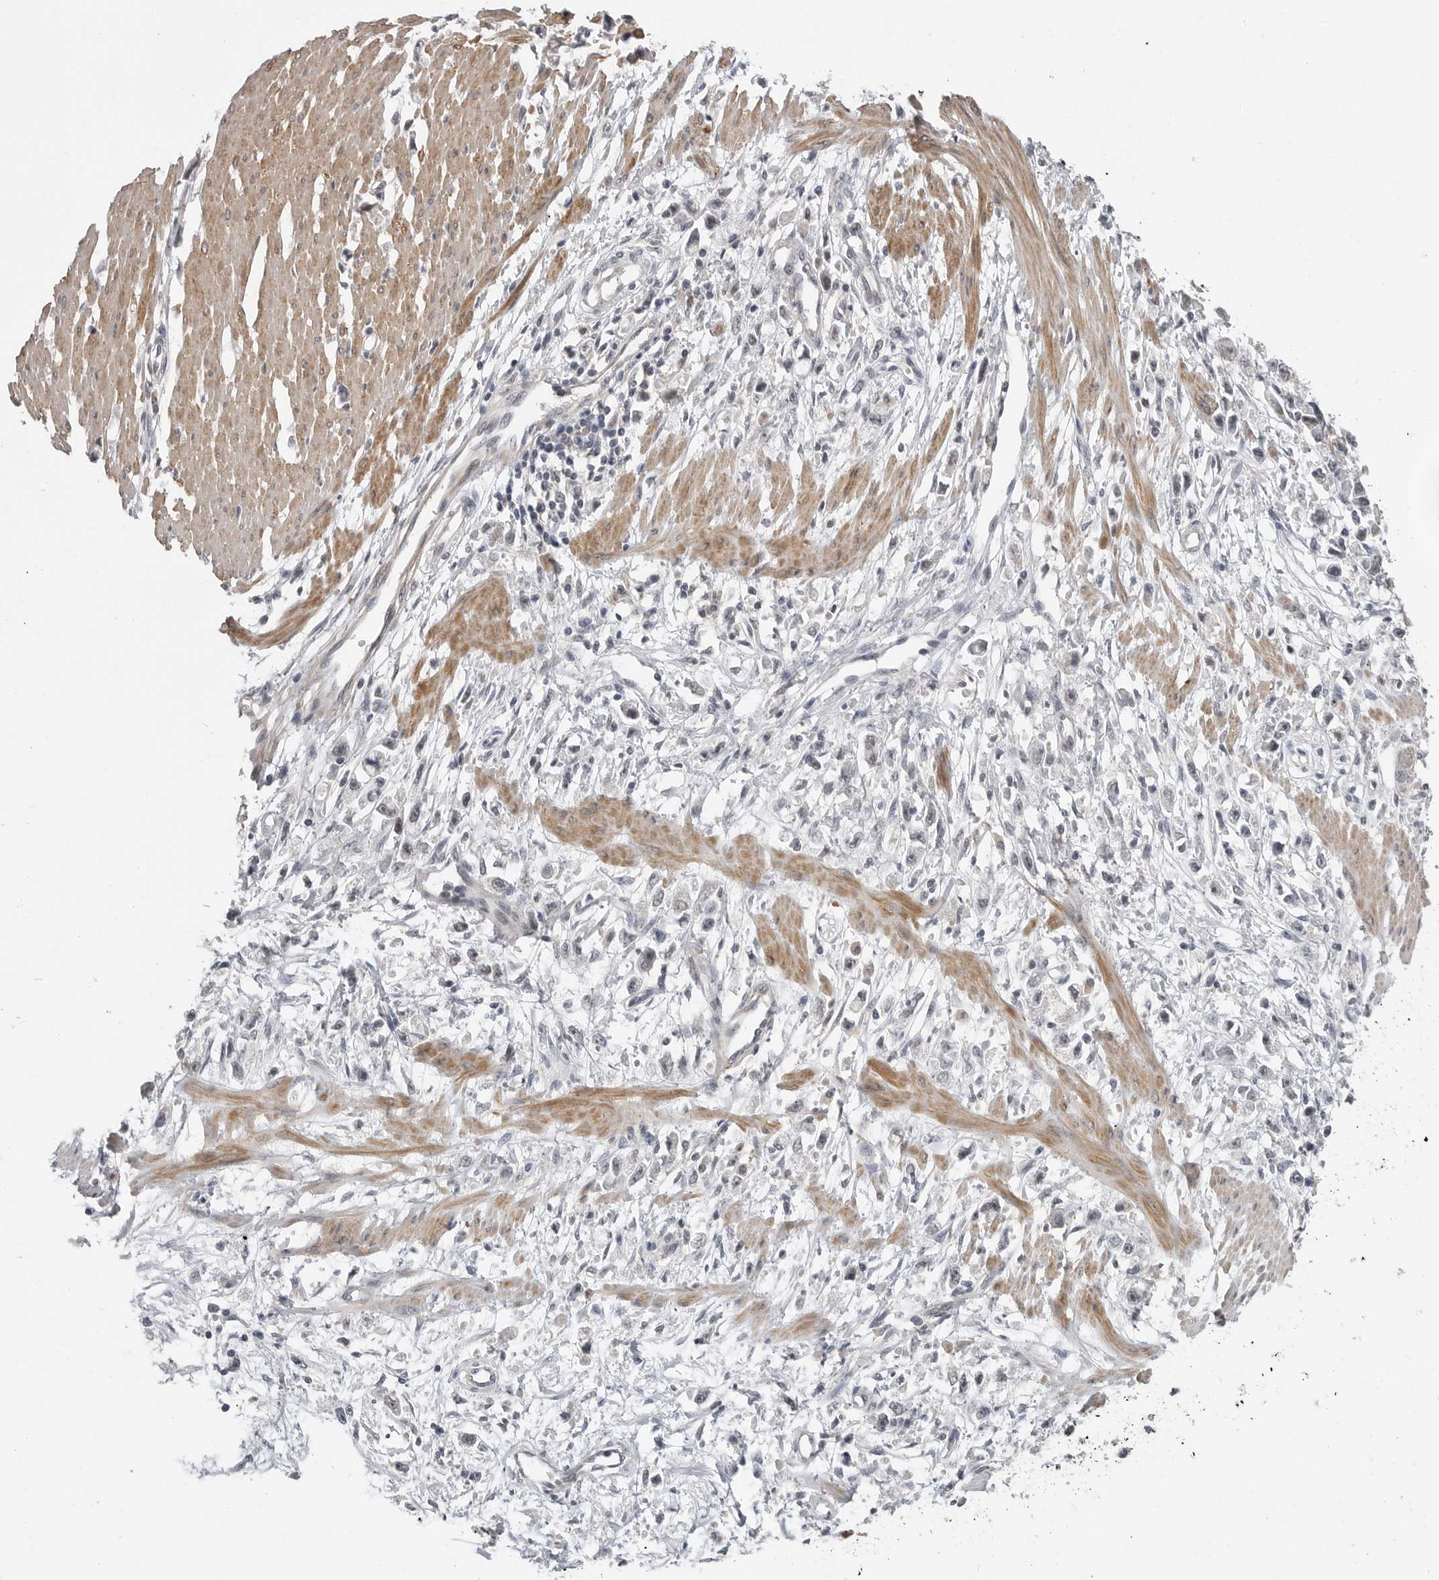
{"staining": {"intensity": "negative", "quantity": "none", "location": "none"}, "tissue": "stomach cancer", "cell_type": "Tumor cells", "image_type": "cancer", "snomed": [{"axis": "morphology", "description": "Adenocarcinoma, NOS"}, {"axis": "topography", "description": "Stomach"}], "caption": "Immunohistochemical staining of human stomach cancer displays no significant staining in tumor cells.", "gene": "PLEKHF1", "patient": {"sex": "female", "age": 59}}